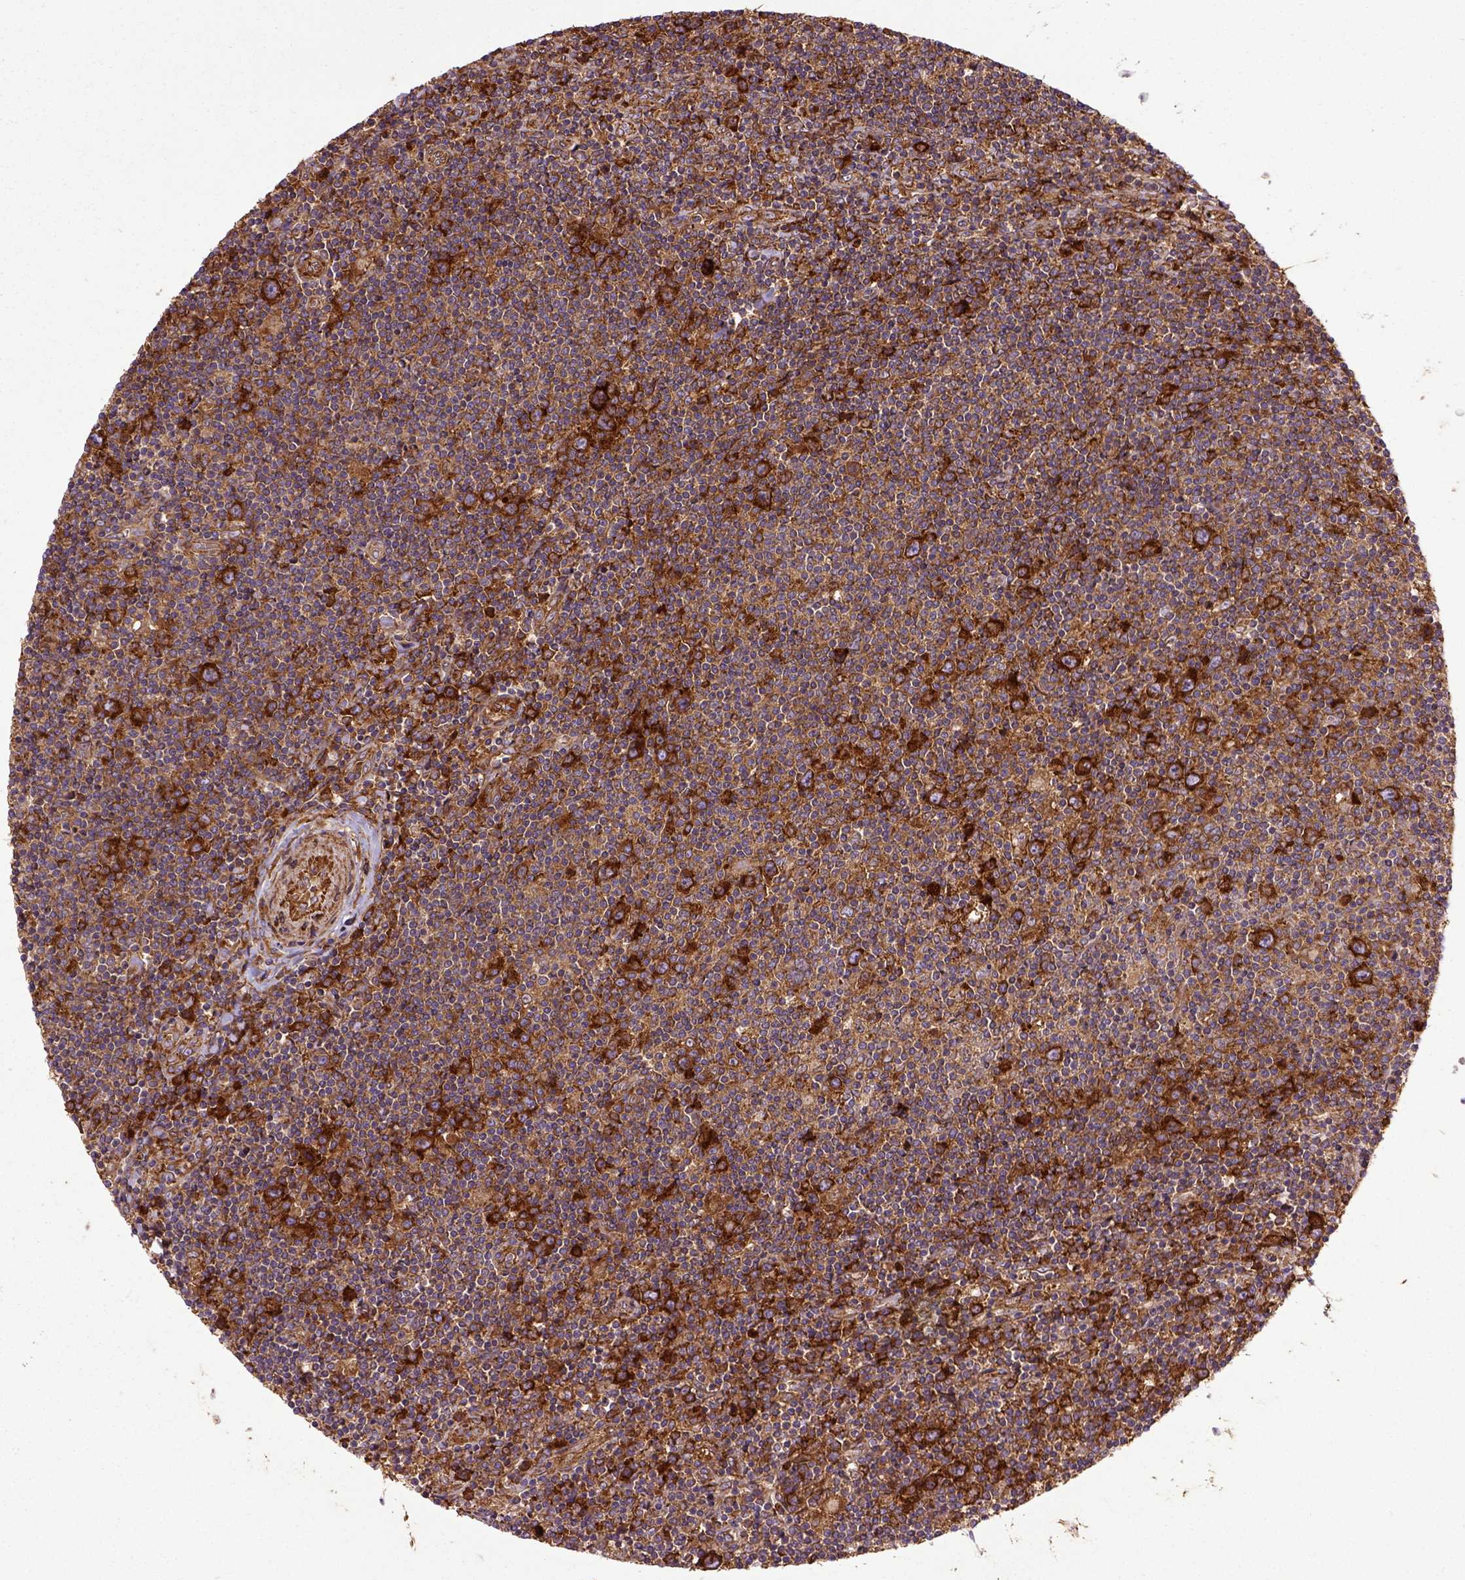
{"staining": {"intensity": "strong", "quantity": ">75%", "location": "cytoplasmic/membranous"}, "tissue": "lymphoma", "cell_type": "Tumor cells", "image_type": "cancer", "snomed": [{"axis": "morphology", "description": "Hodgkin's disease, NOS"}, {"axis": "topography", "description": "Lymph node"}], "caption": "This image shows immunohistochemistry (IHC) staining of human lymphoma, with high strong cytoplasmic/membranous expression in about >75% of tumor cells.", "gene": "CAPRIN1", "patient": {"sex": "male", "age": 40}}